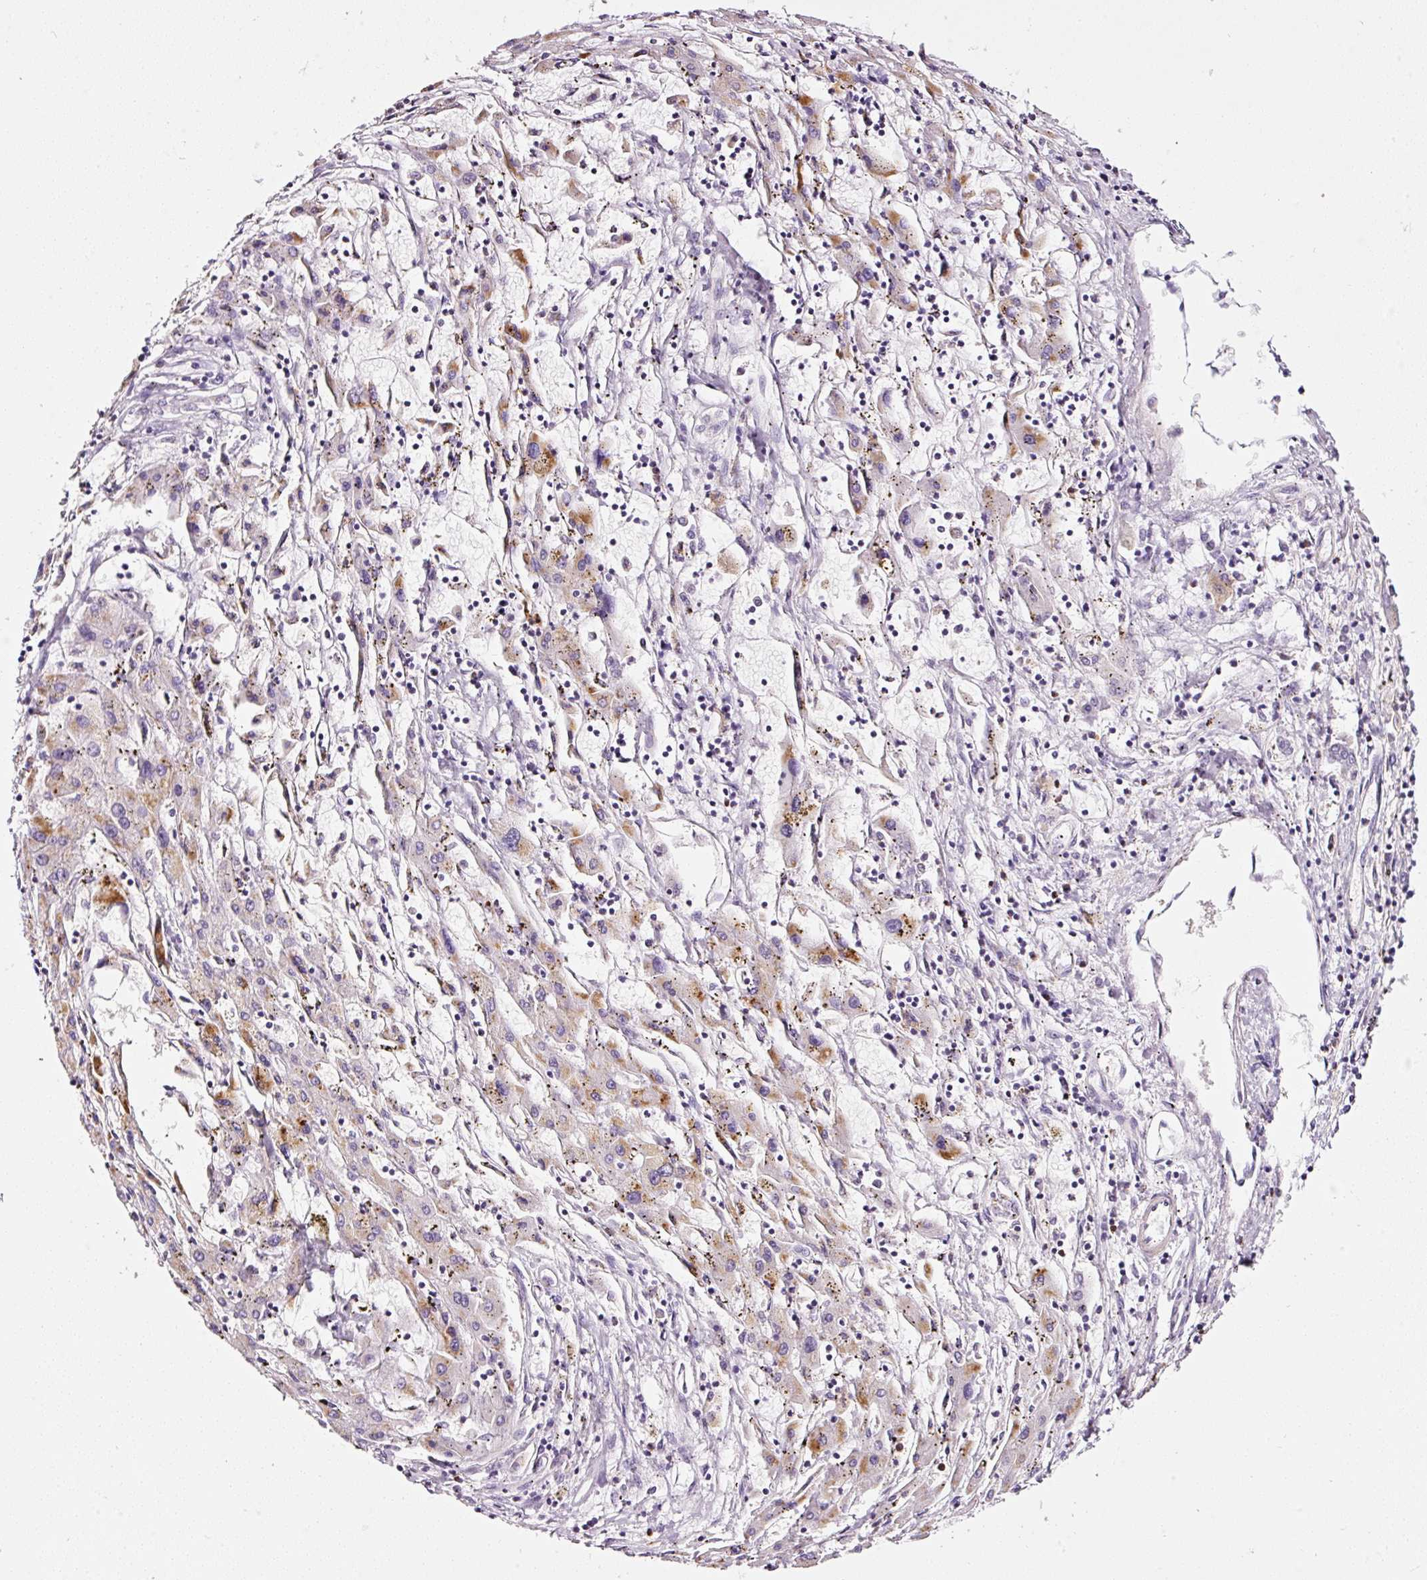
{"staining": {"intensity": "moderate", "quantity": "<25%", "location": "cytoplasmic/membranous"}, "tissue": "liver cancer", "cell_type": "Tumor cells", "image_type": "cancer", "snomed": [{"axis": "morphology", "description": "Carcinoma, Hepatocellular, NOS"}, {"axis": "topography", "description": "Liver"}], "caption": "Liver cancer stained with a brown dye exhibits moderate cytoplasmic/membranous positive staining in approximately <25% of tumor cells.", "gene": "CYB561A3", "patient": {"sex": "male", "age": 72}}